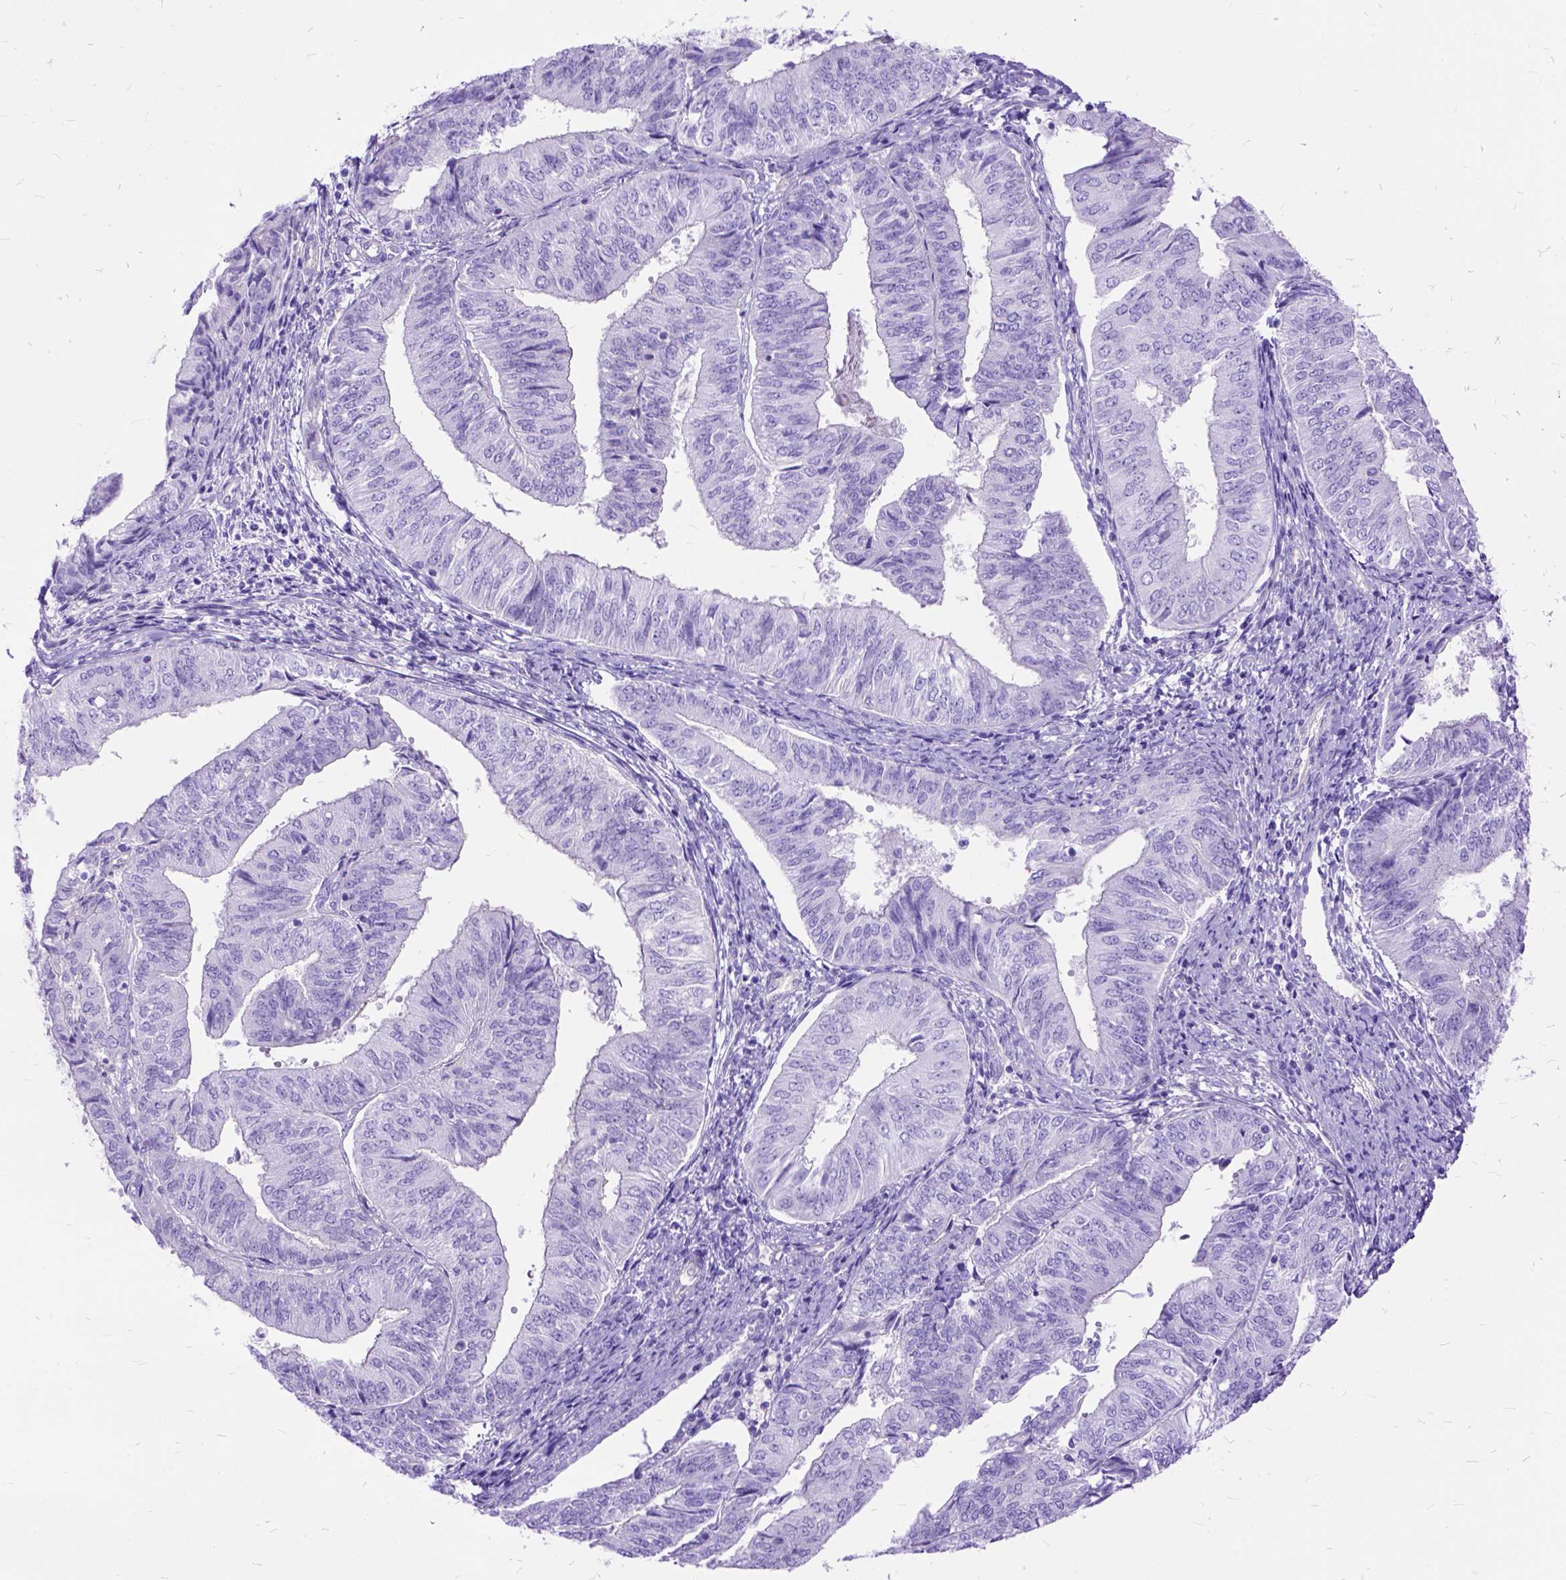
{"staining": {"intensity": "negative", "quantity": "none", "location": "none"}, "tissue": "endometrial cancer", "cell_type": "Tumor cells", "image_type": "cancer", "snomed": [{"axis": "morphology", "description": "Adenocarcinoma, NOS"}, {"axis": "topography", "description": "Endometrium"}], "caption": "IHC image of neoplastic tissue: endometrial cancer (adenocarcinoma) stained with DAB (3,3'-diaminobenzidine) shows no significant protein positivity in tumor cells.", "gene": "ARL9", "patient": {"sex": "female", "age": 58}}